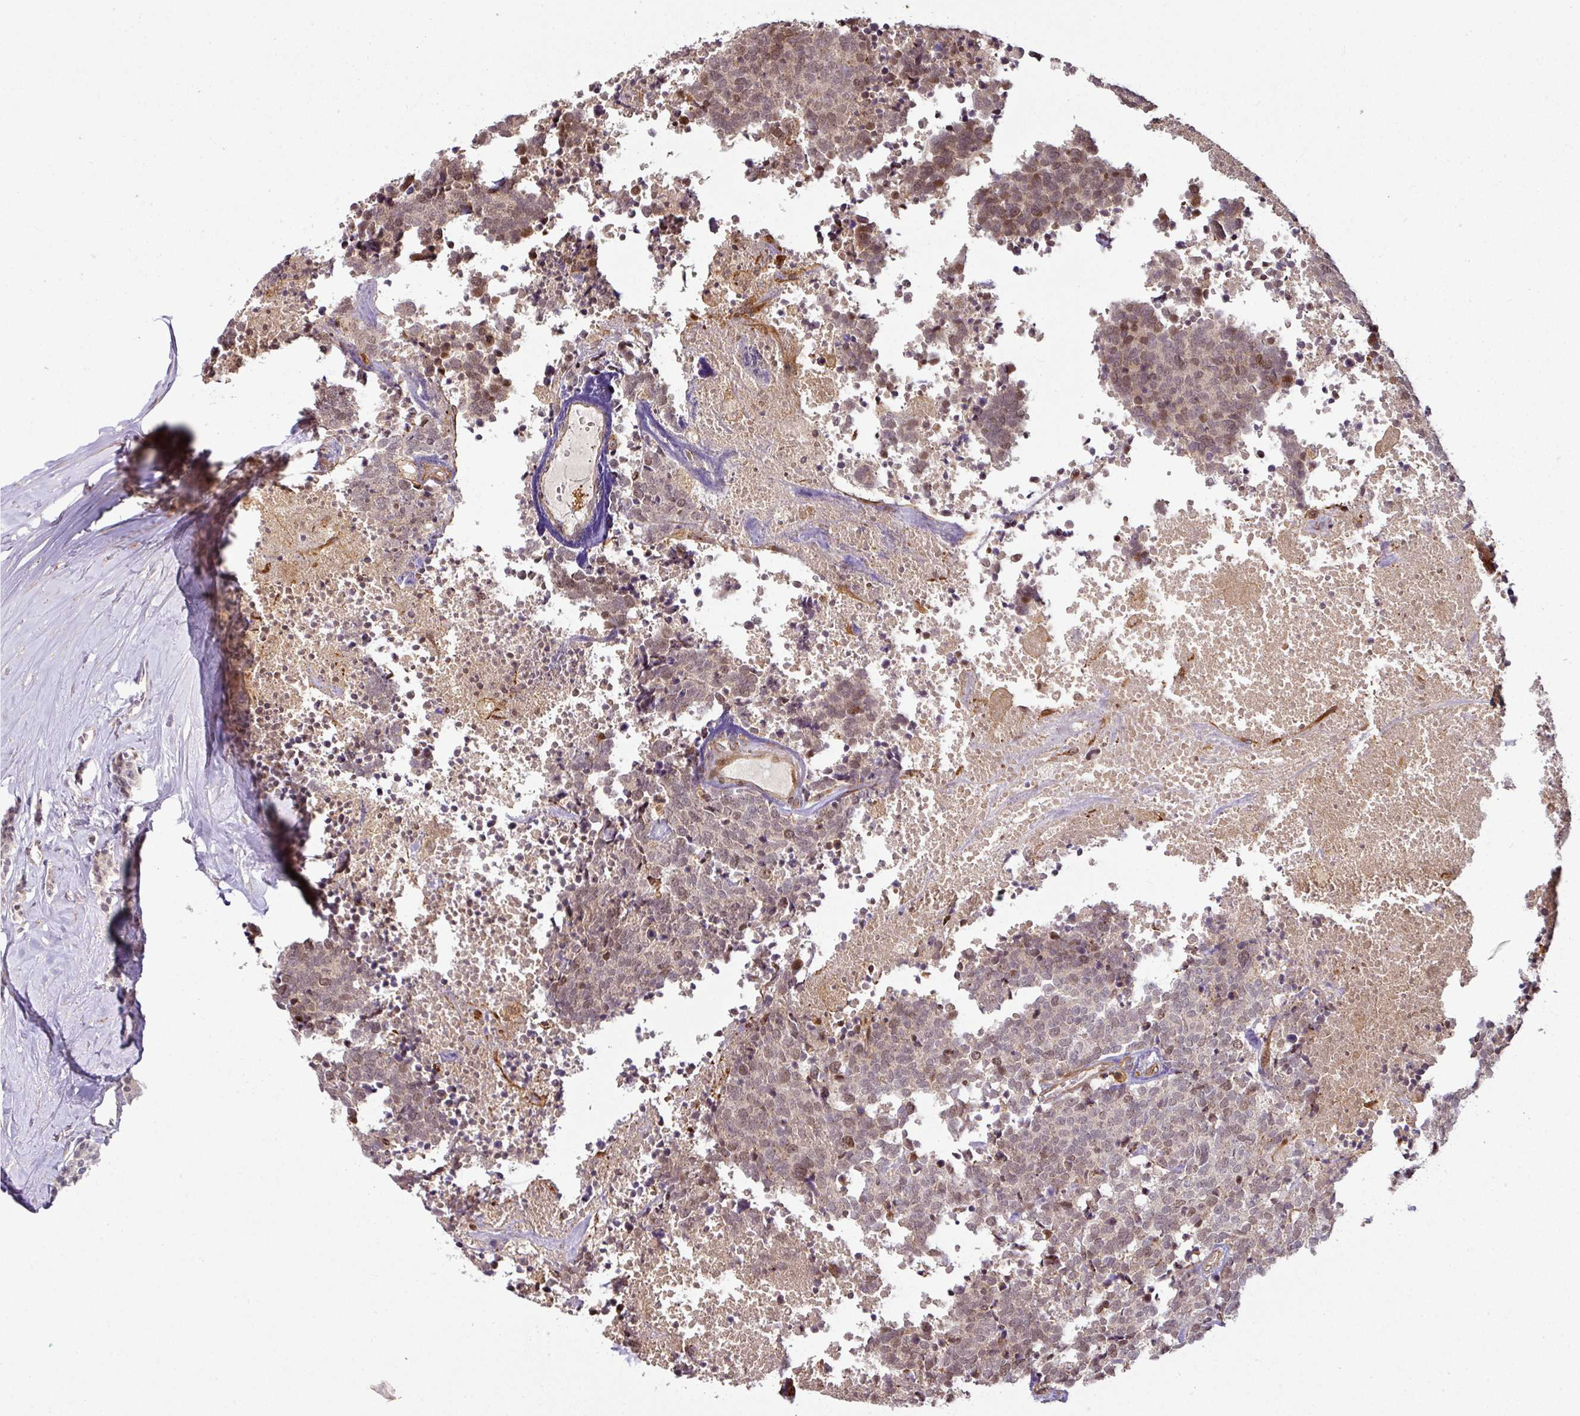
{"staining": {"intensity": "moderate", "quantity": "25%-75%", "location": "nuclear"}, "tissue": "carcinoid", "cell_type": "Tumor cells", "image_type": "cancer", "snomed": [{"axis": "morphology", "description": "Carcinoid, malignant, NOS"}, {"axis": "topography", "description": "Skin"}], "caption": "The micrograph displays a brown stain indicating the presence of a protein in the nuclear of tumor cells in carcinoid.", "gene": "ATAT1", "patient": {"sex": "female", "age": 79}}